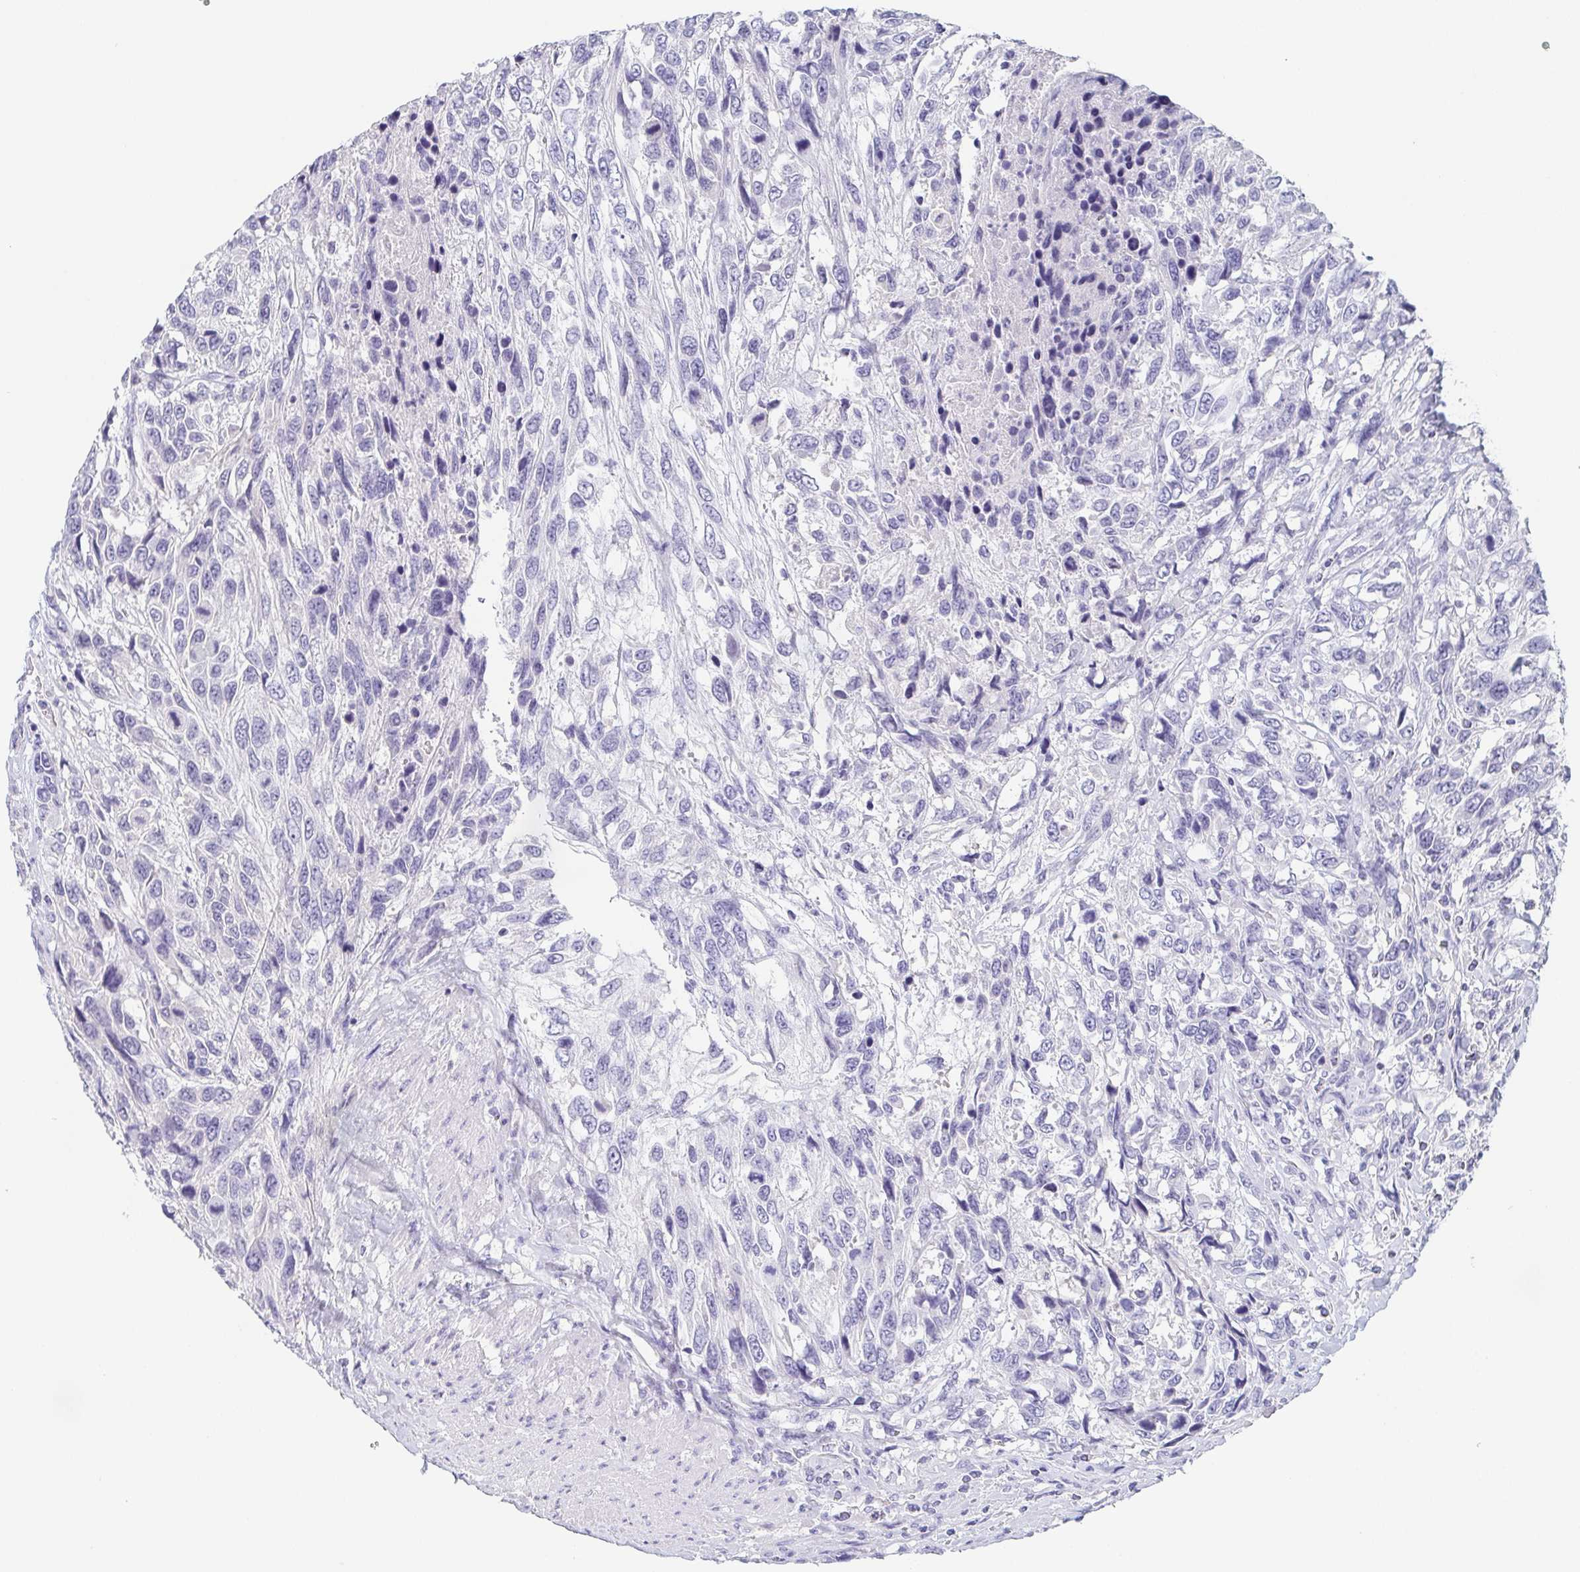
{"staining": {"intensity": "negative", "quantity": "none", "location": "none"}, "tissue": "urothelial cancer", "cell_type": "Tumor cells", "image_type": "cancer", "snomed": [{"axis": "morphology", "description": "Urothelial carcinoma, High grade"}, {"axis": "topography", "description": "Urinary bladder"}], "caption": "Protein analysis of urothelial carcinoma (high-grade) demonstrates no significant positivity in tumor cells.", "gene": "ITLN1", "patient": {"sex": "female", "age": 70}}